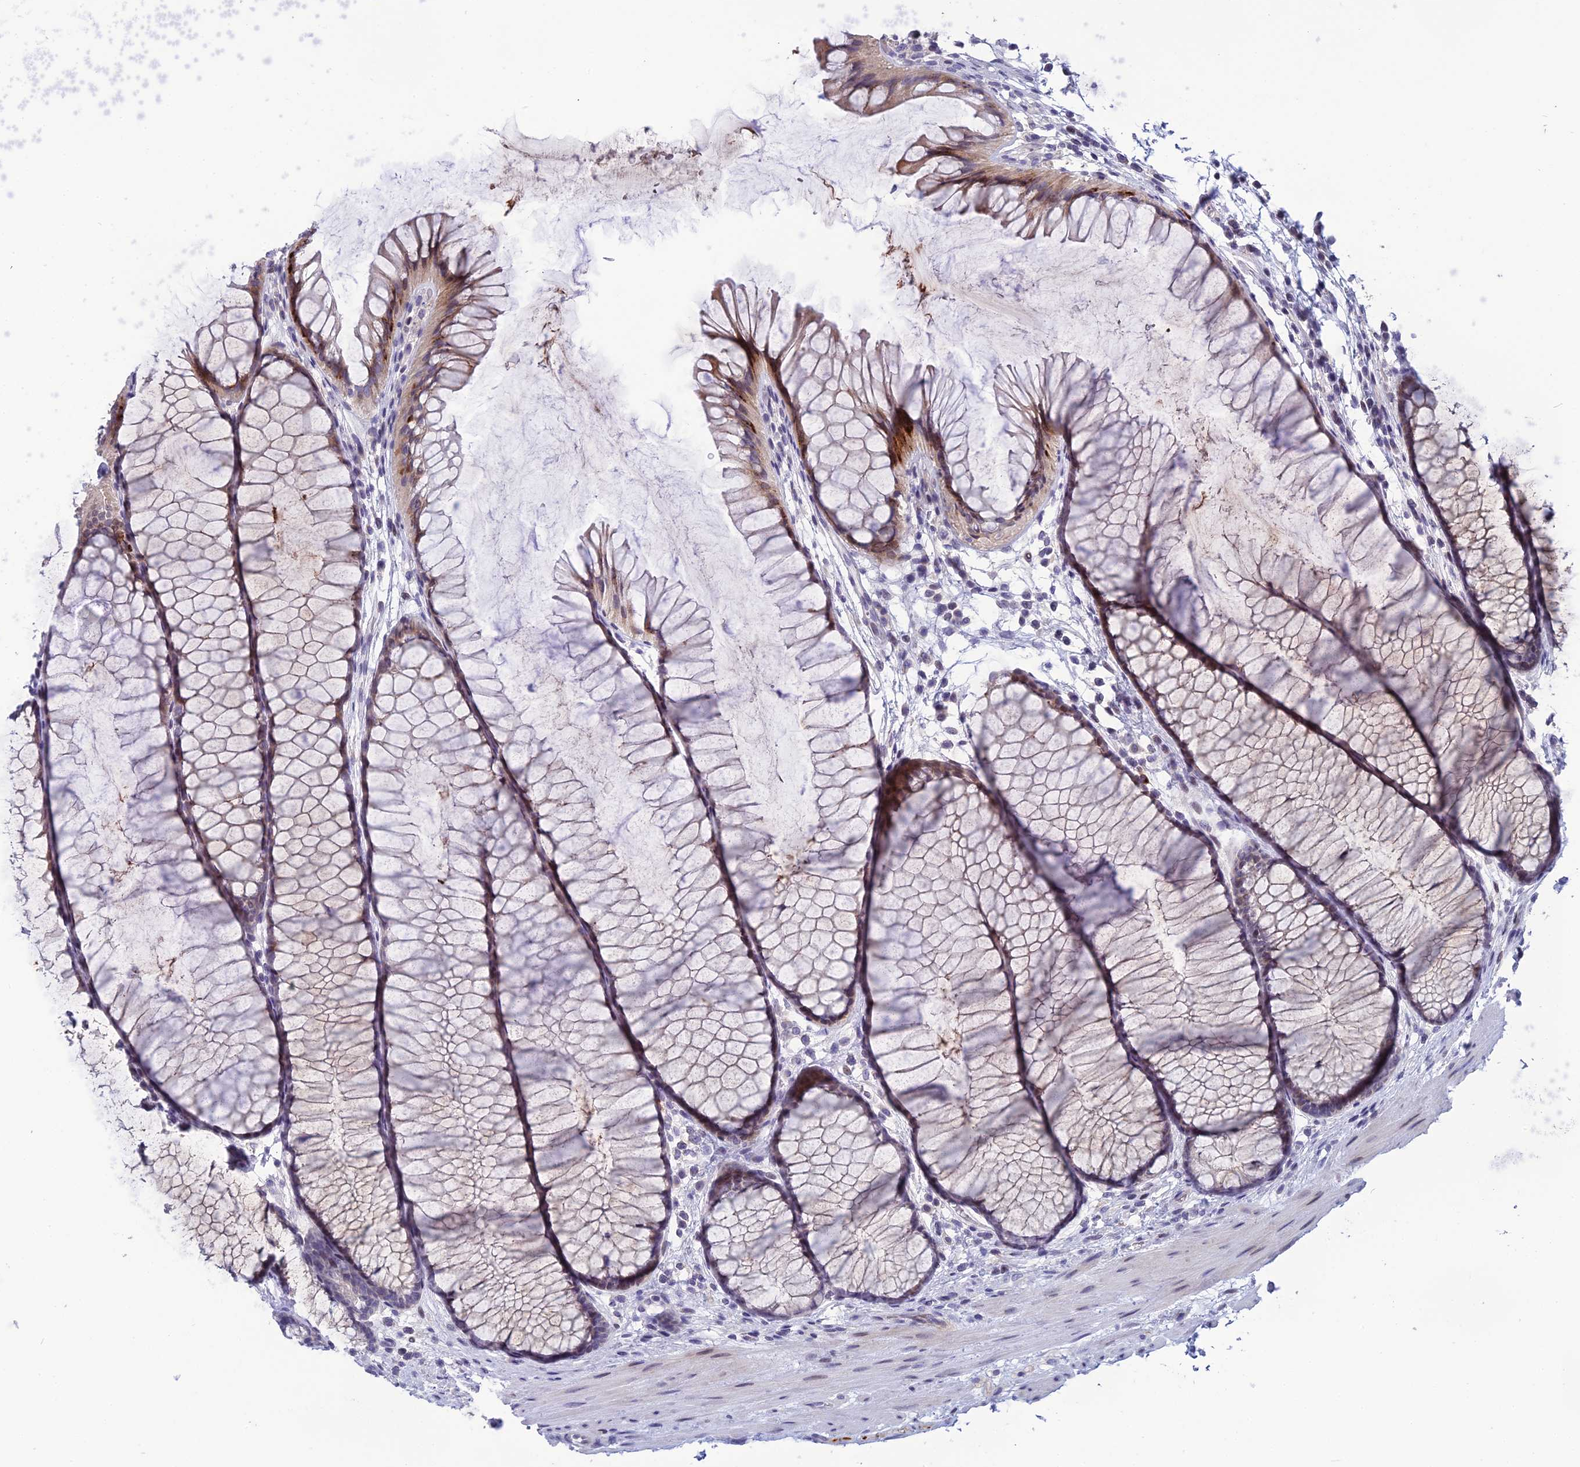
{"staining": {"intensity": "negative", "quantity": "none", "location": "none"}, "tissue": "colon", "cell_type": "Endothelial cells", "image_type": "normal", "snomed": [{"axis": "morphology", "description": "Normal tissue, NOS"}, {"axis": "topography", "description": "Colon"}], "caption": "Immunohistochemistry micrograph of benign colon: colon stained with DAB (3,3'-diaminobenzidine) exhibits no significant protein positivity in endothelial cells. The staining was performed using DAB (3,3'-diaminobenzidine) to visualize the protein expression in brown, while the nuclei were stained in blue with hematoxylin (Magnification: 20x).", "gene": "TMEM134", "patient": {"sex": "female", "age": 82}}